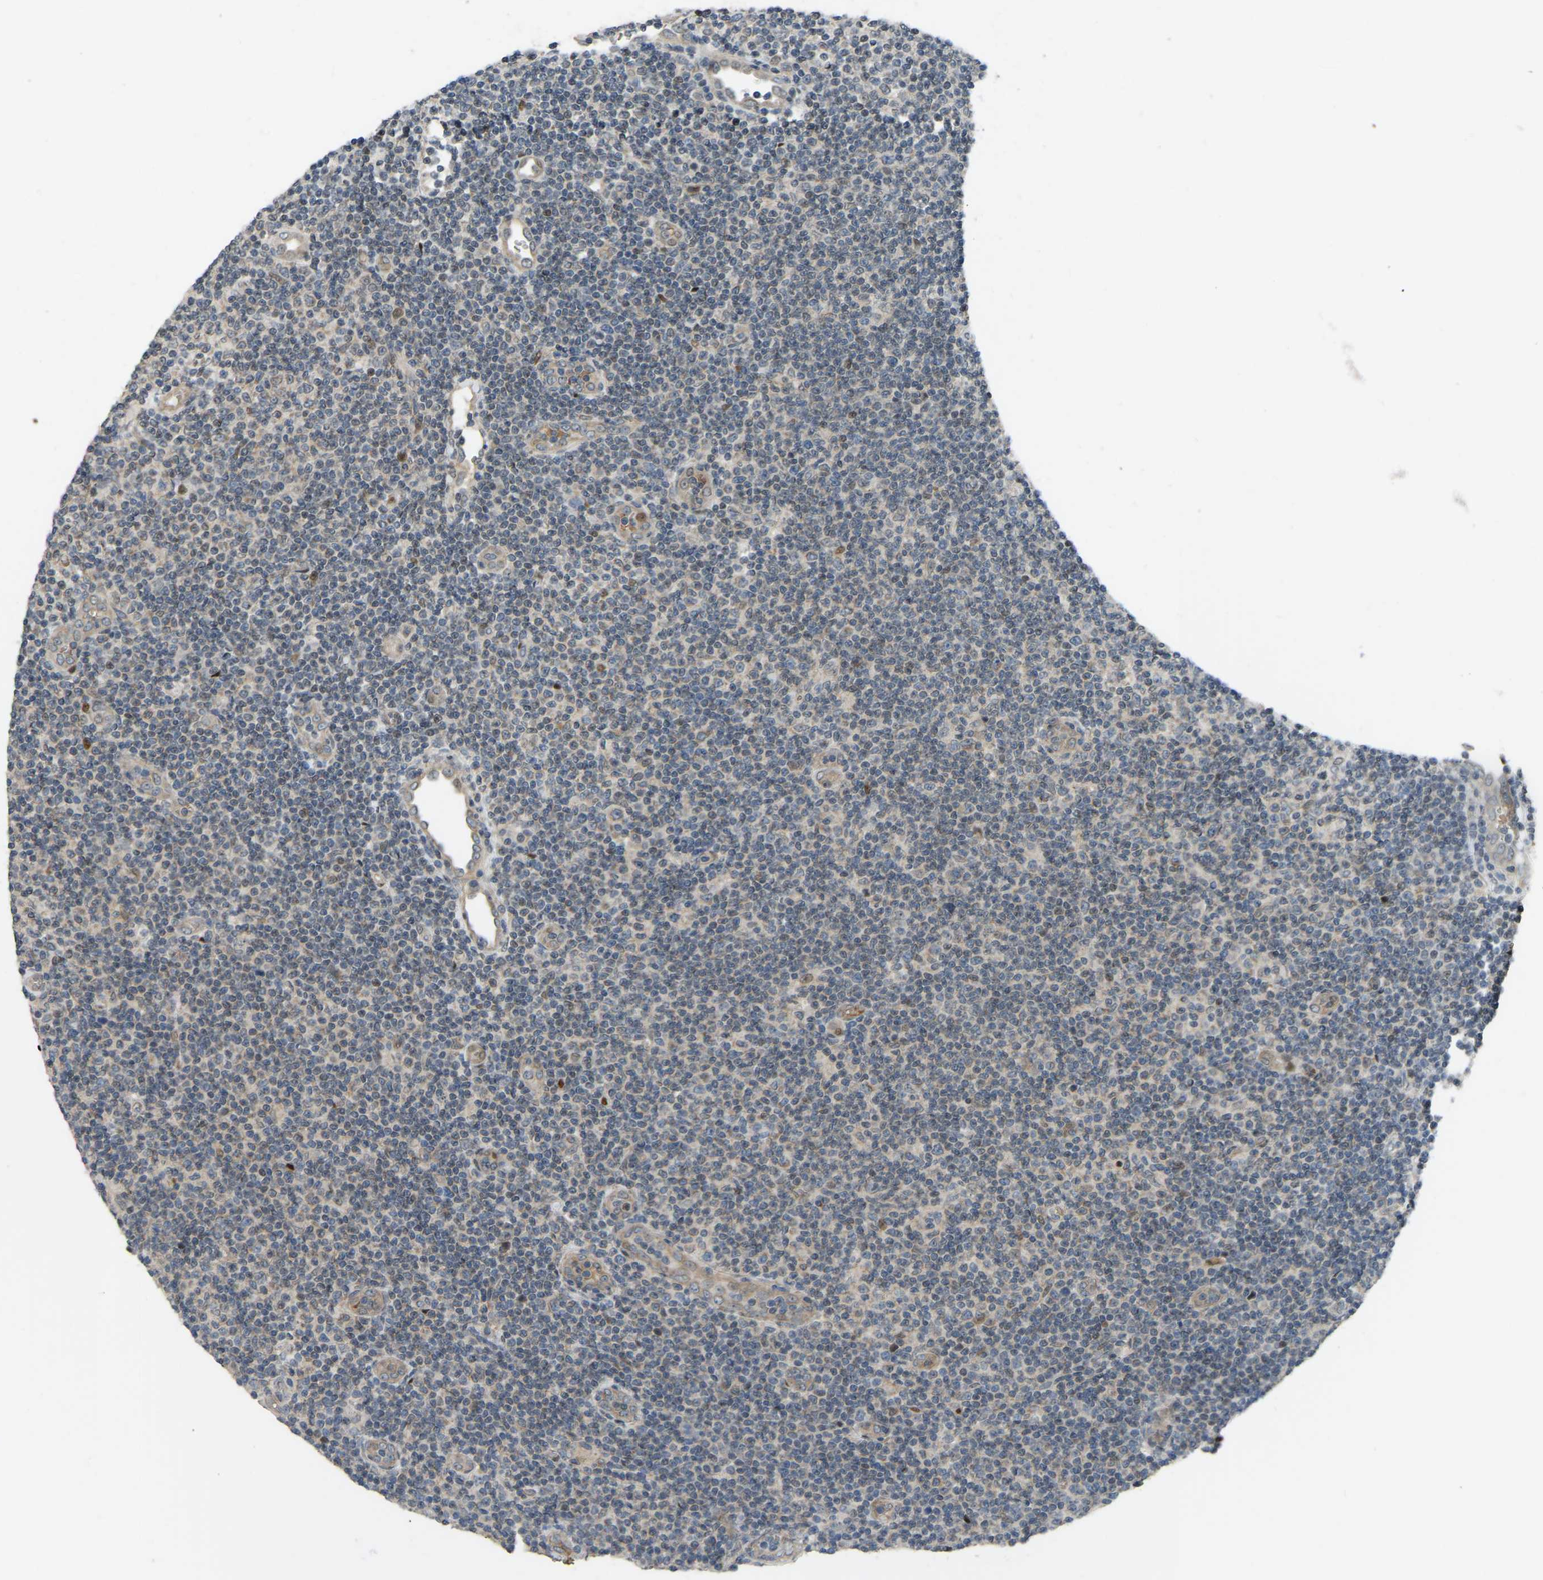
{"staining": {"intensity": "weak", "quantity": "25%-75%", "location": "cytoplasmic/membranous"}, "tissue": "lymphoma", "cell_type": "Tumor cells", "image_type": "cancer", "snomed": [{"axis": "morphology", "description": "Malignant lymphoma, non-Hodgkin's type, Low grade"}, {"axis": "topography", "description": "Lymph node"}], "caption": "Protein expression analysis of lymphoma exhibits weak cytoplasmic/membranous positivity in about 25%-75% of tumor cells. (Stains: DAB in brown, nuclei in blue, Microscopy: brightfield microscopy at high magnification).", "gene": "C21orf91", "patient": {"sex": "male", "age": 83}}